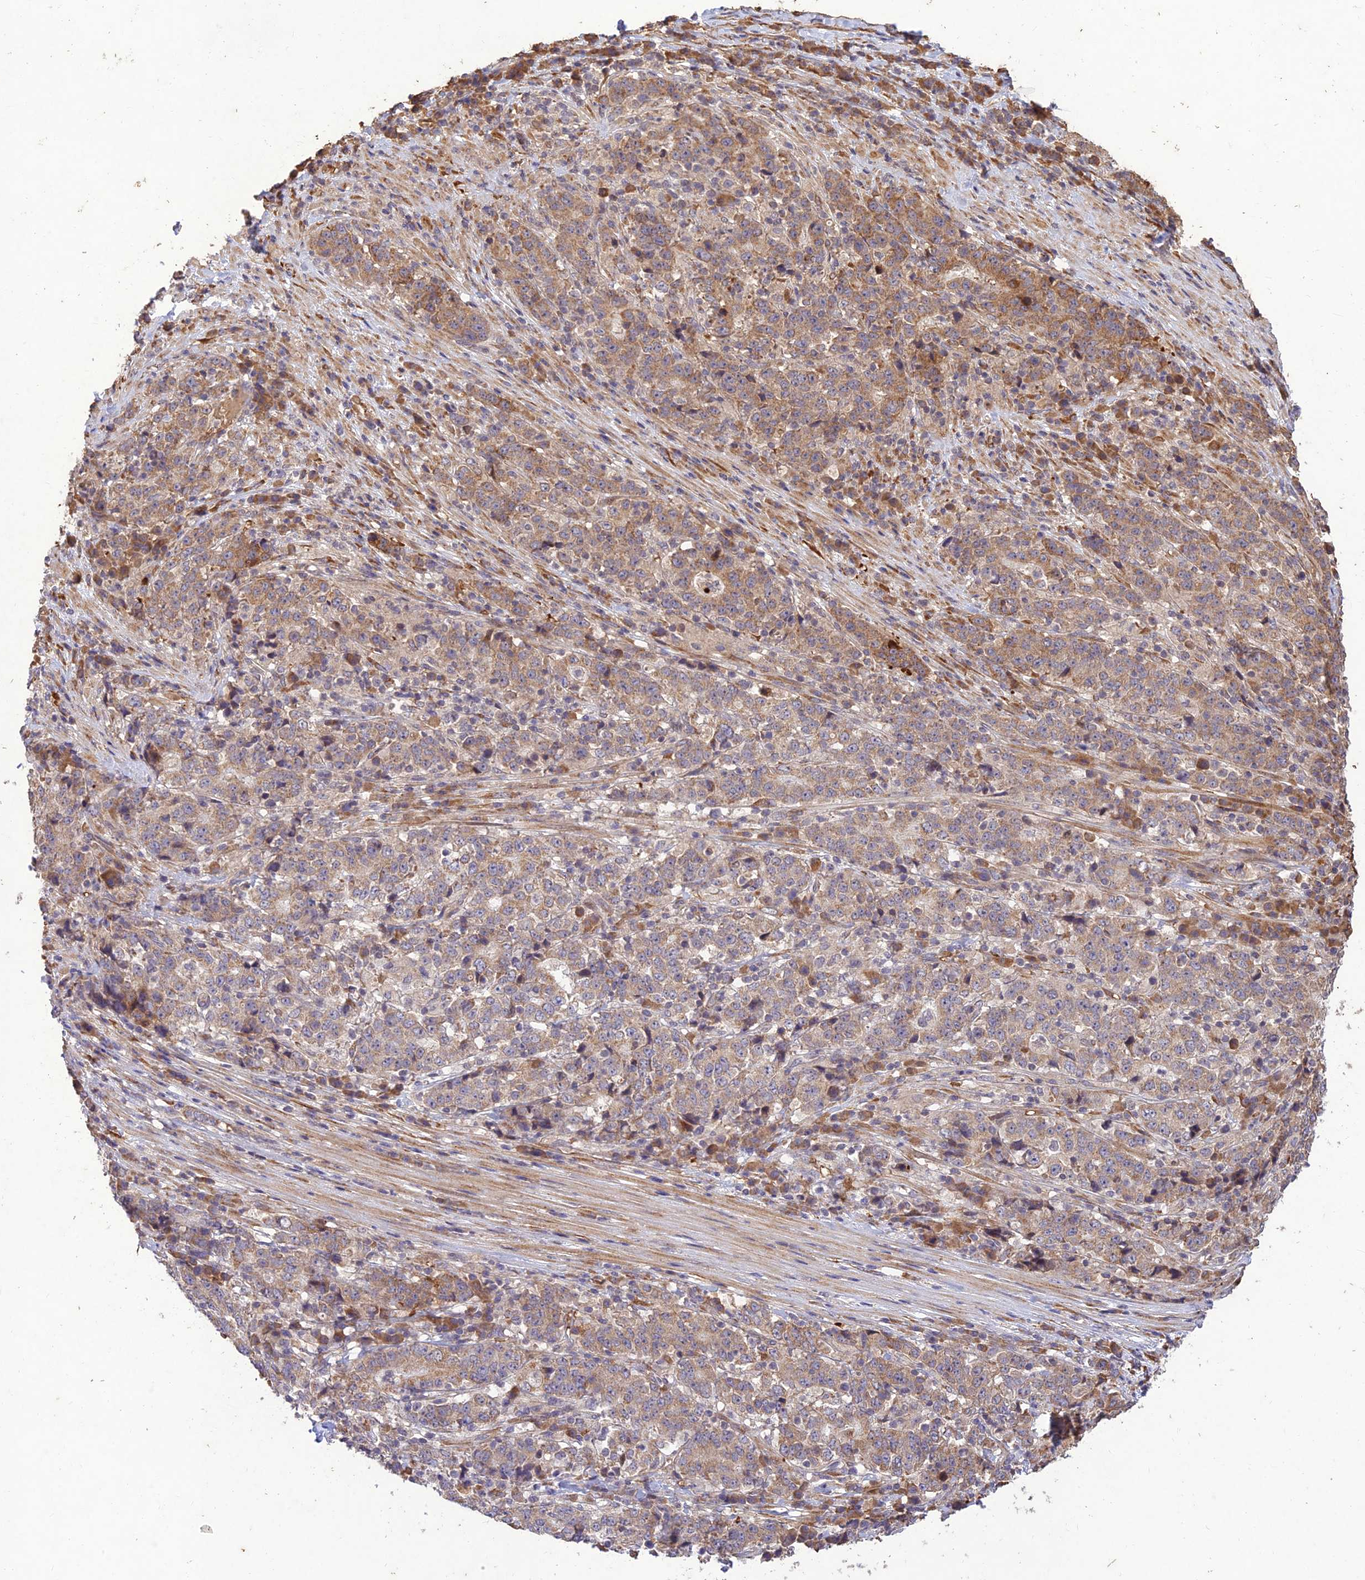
{"staining": {"intensity": "strong", "quantity": "25%-75%", "location": "cytoplasmic/membranous"}, "tissue": "stomach cancer", "cell_type": "Tumor cells", "image_type": "cancer", "snomed": [{"axis": "morphology", "description": "Adenocarcinoma, NOS"}, {"axis": "topography", "description": "Stomach"}], "caption": "Protein staining displays strong cytoplasmic/membranous staining in approximately 25%-75% of tumor cells in stomach adenocarcinoma.", "gene": "PPP1R11", "patient": {"sex": "male", "age": 59}}